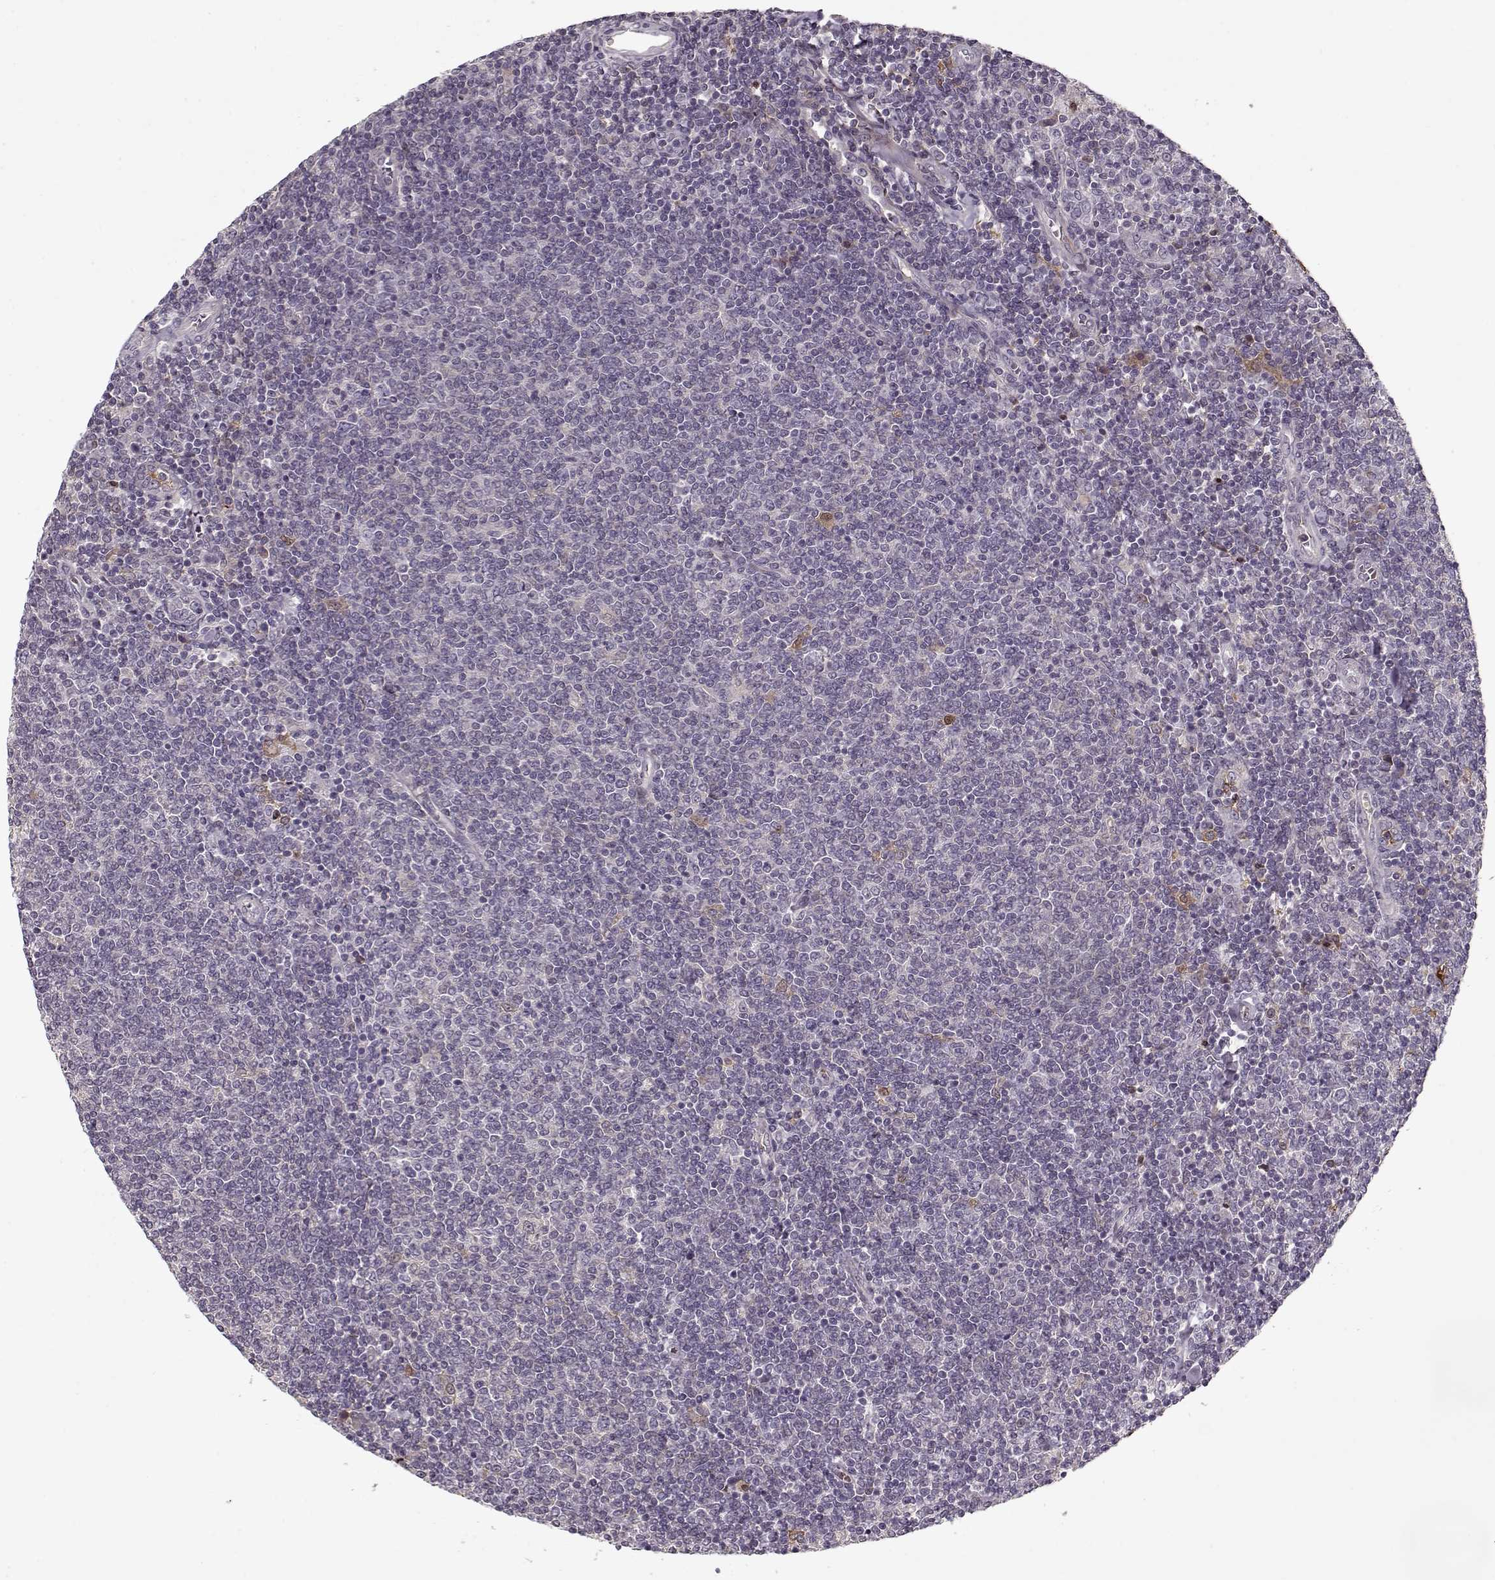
{"staining": {"intensity": "negative", "quantity": "none", "location": "none"}, "tissue": "lymphoma", "cell_type": "Tumor cells", "image_type": "cancer", "snomed": [{"axis": "morphology", "description": "Malignant lymphoma, non-Hodgkin's type, Low grade"}, {"axis": "topography", "description": "Lymph node"}], "caption": "IHC histopathology image of low-grade malignant lymphoma, non-Hodgkin's type stained for a protein (brown), which shows no positivity in tumor cells.", "gene": "AFM", "patient": {"sex": "male", "age": 52}}